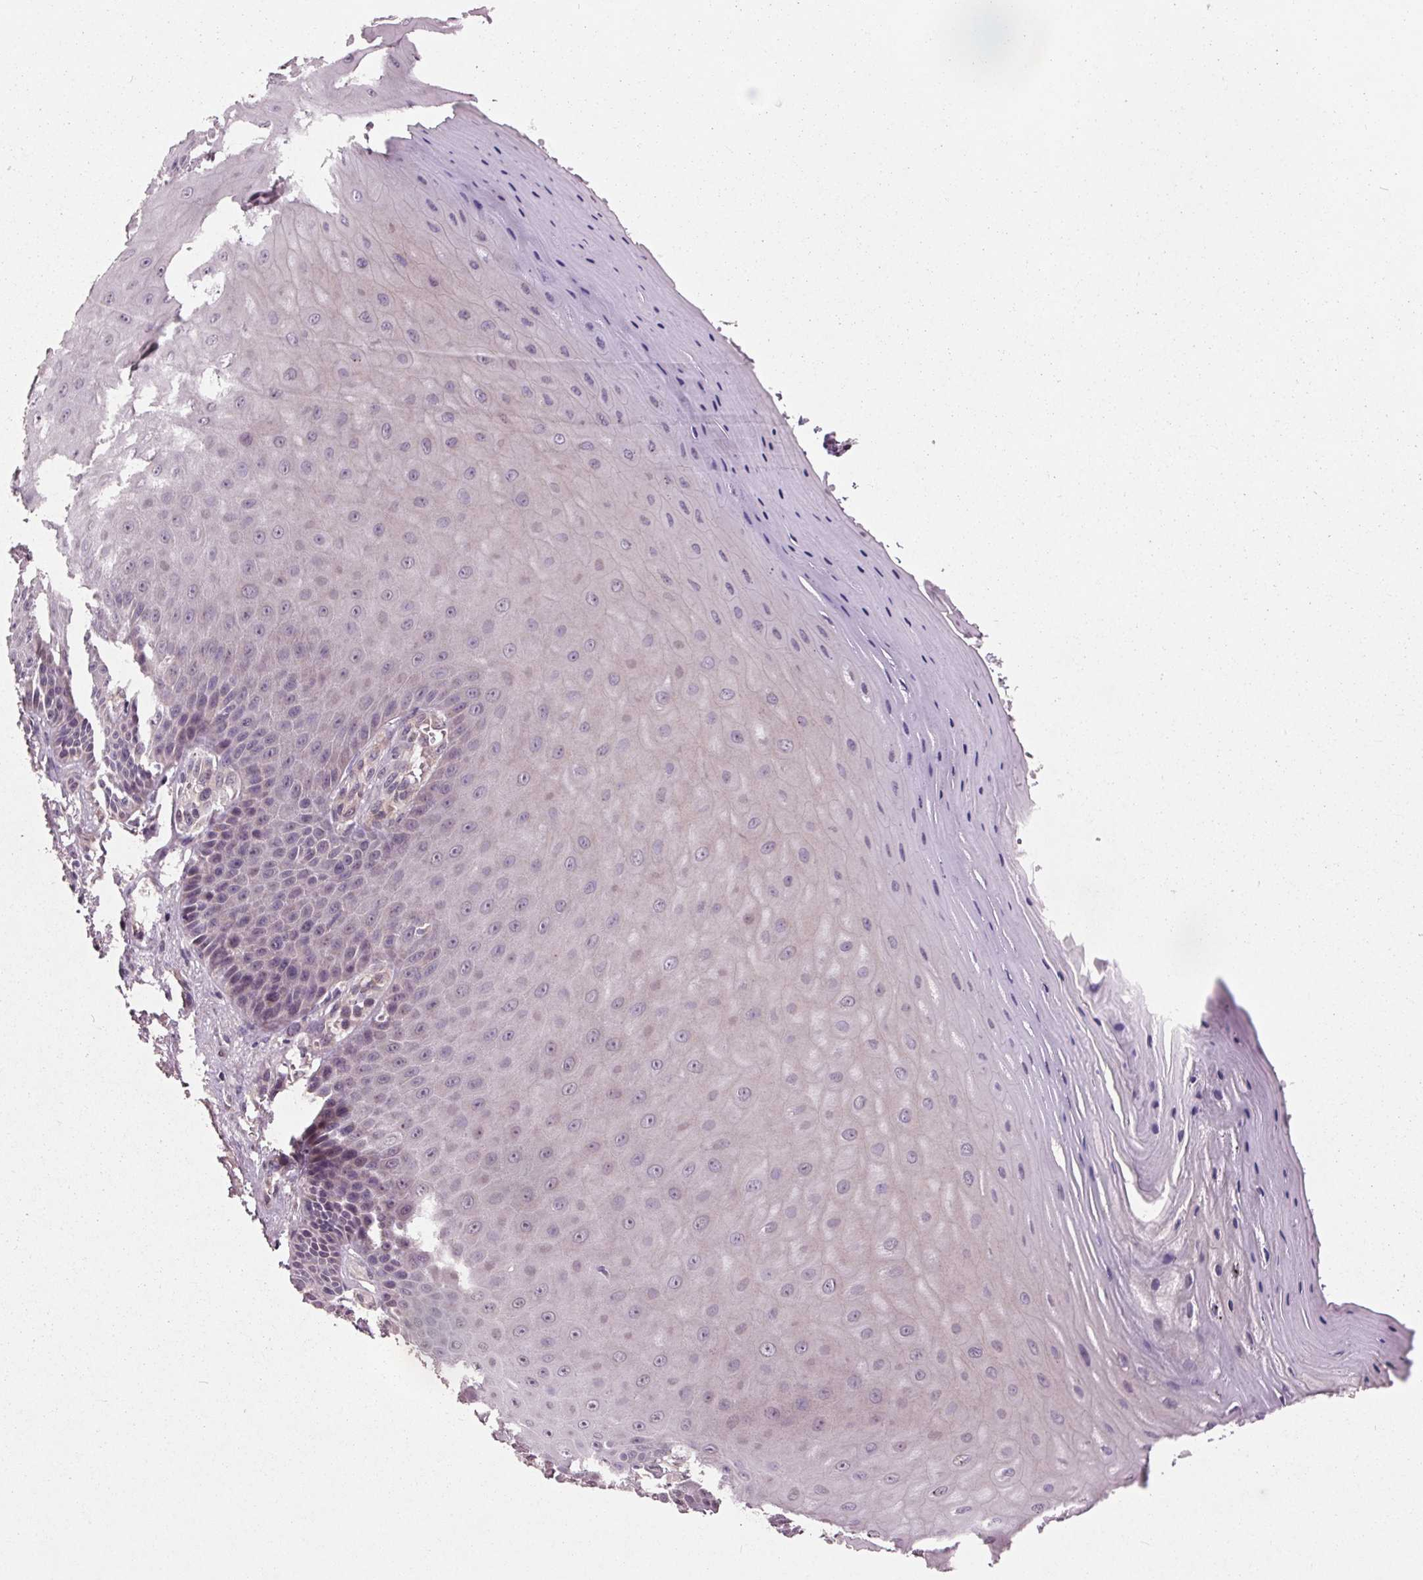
{"staining": {"intensity": "negative", "quantity": "none", "location": "none"}, "tissue": "vagina", "cell_type": "Squamous epithelial cells", "image_type": "normal", "snomed": [{"axis": "morphology", "description": "Normal tissue, NOS"}, {"axis": "topography", "description": "Vagina"}], "caption": "This is an immunohistochemistry (IHC) histopathology image of benign vagina. There is no positivity in squamous epithelial cells.", "gene": "MAPK8", "patient": {"sex": "female", "age": 83}}